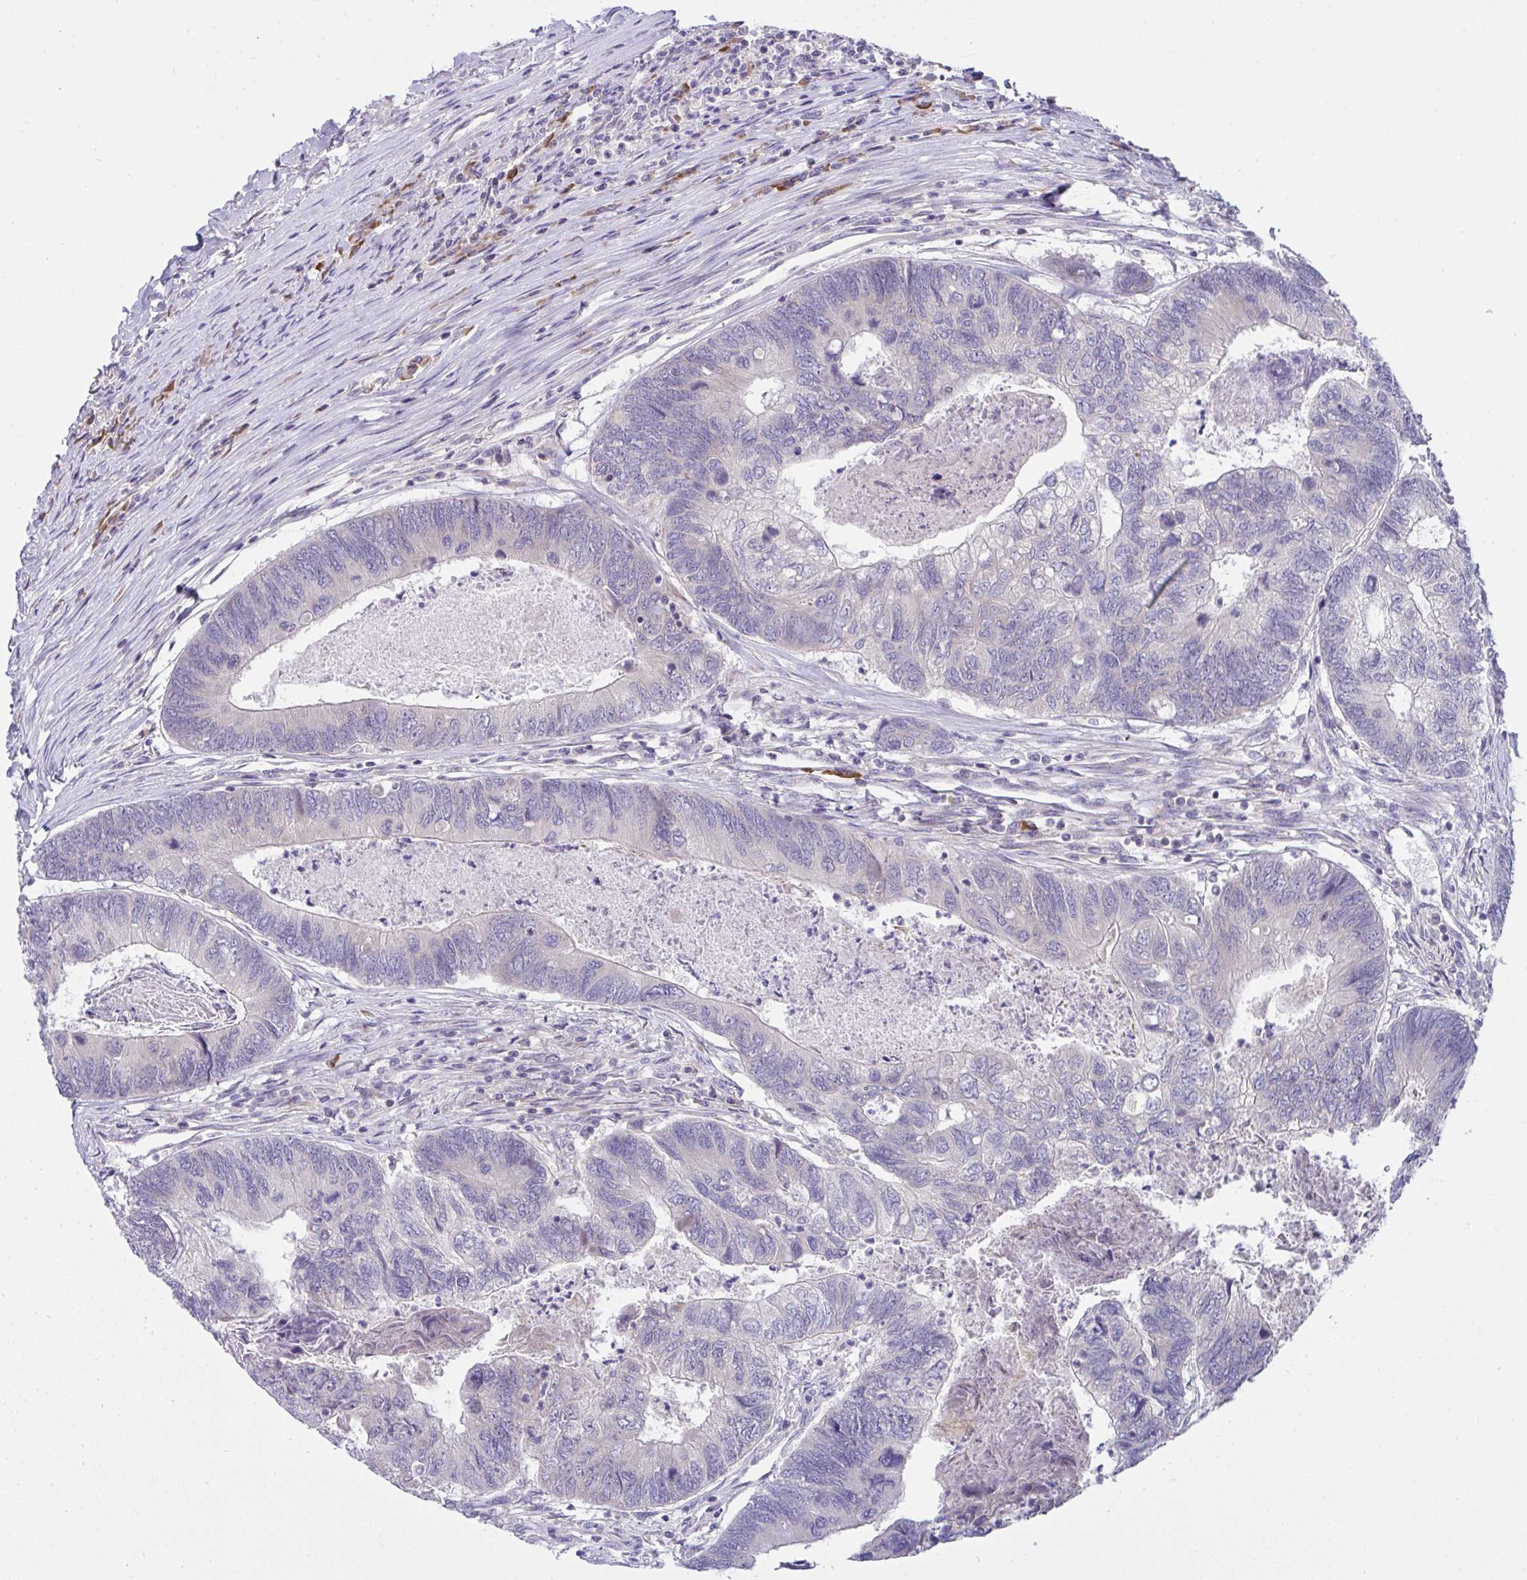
{"staining": {"intensity": "negative", "quantity": "none", "location": "none"}, "tissue": "colorectal cancer", "cell_type": "Tumor cells", "image_type": "cancer", "snomed": [{"axis": "morphology", "description": "Adenocarcinoma, NOS"}, {"axis": "topography", "description": "Colon"}], "caption": "Tumor cells show no significant protein staining in adenocarcinoma (colorectal).", "gene": "TMEM41A", "patient": {"sex": "female", "age": 67}}